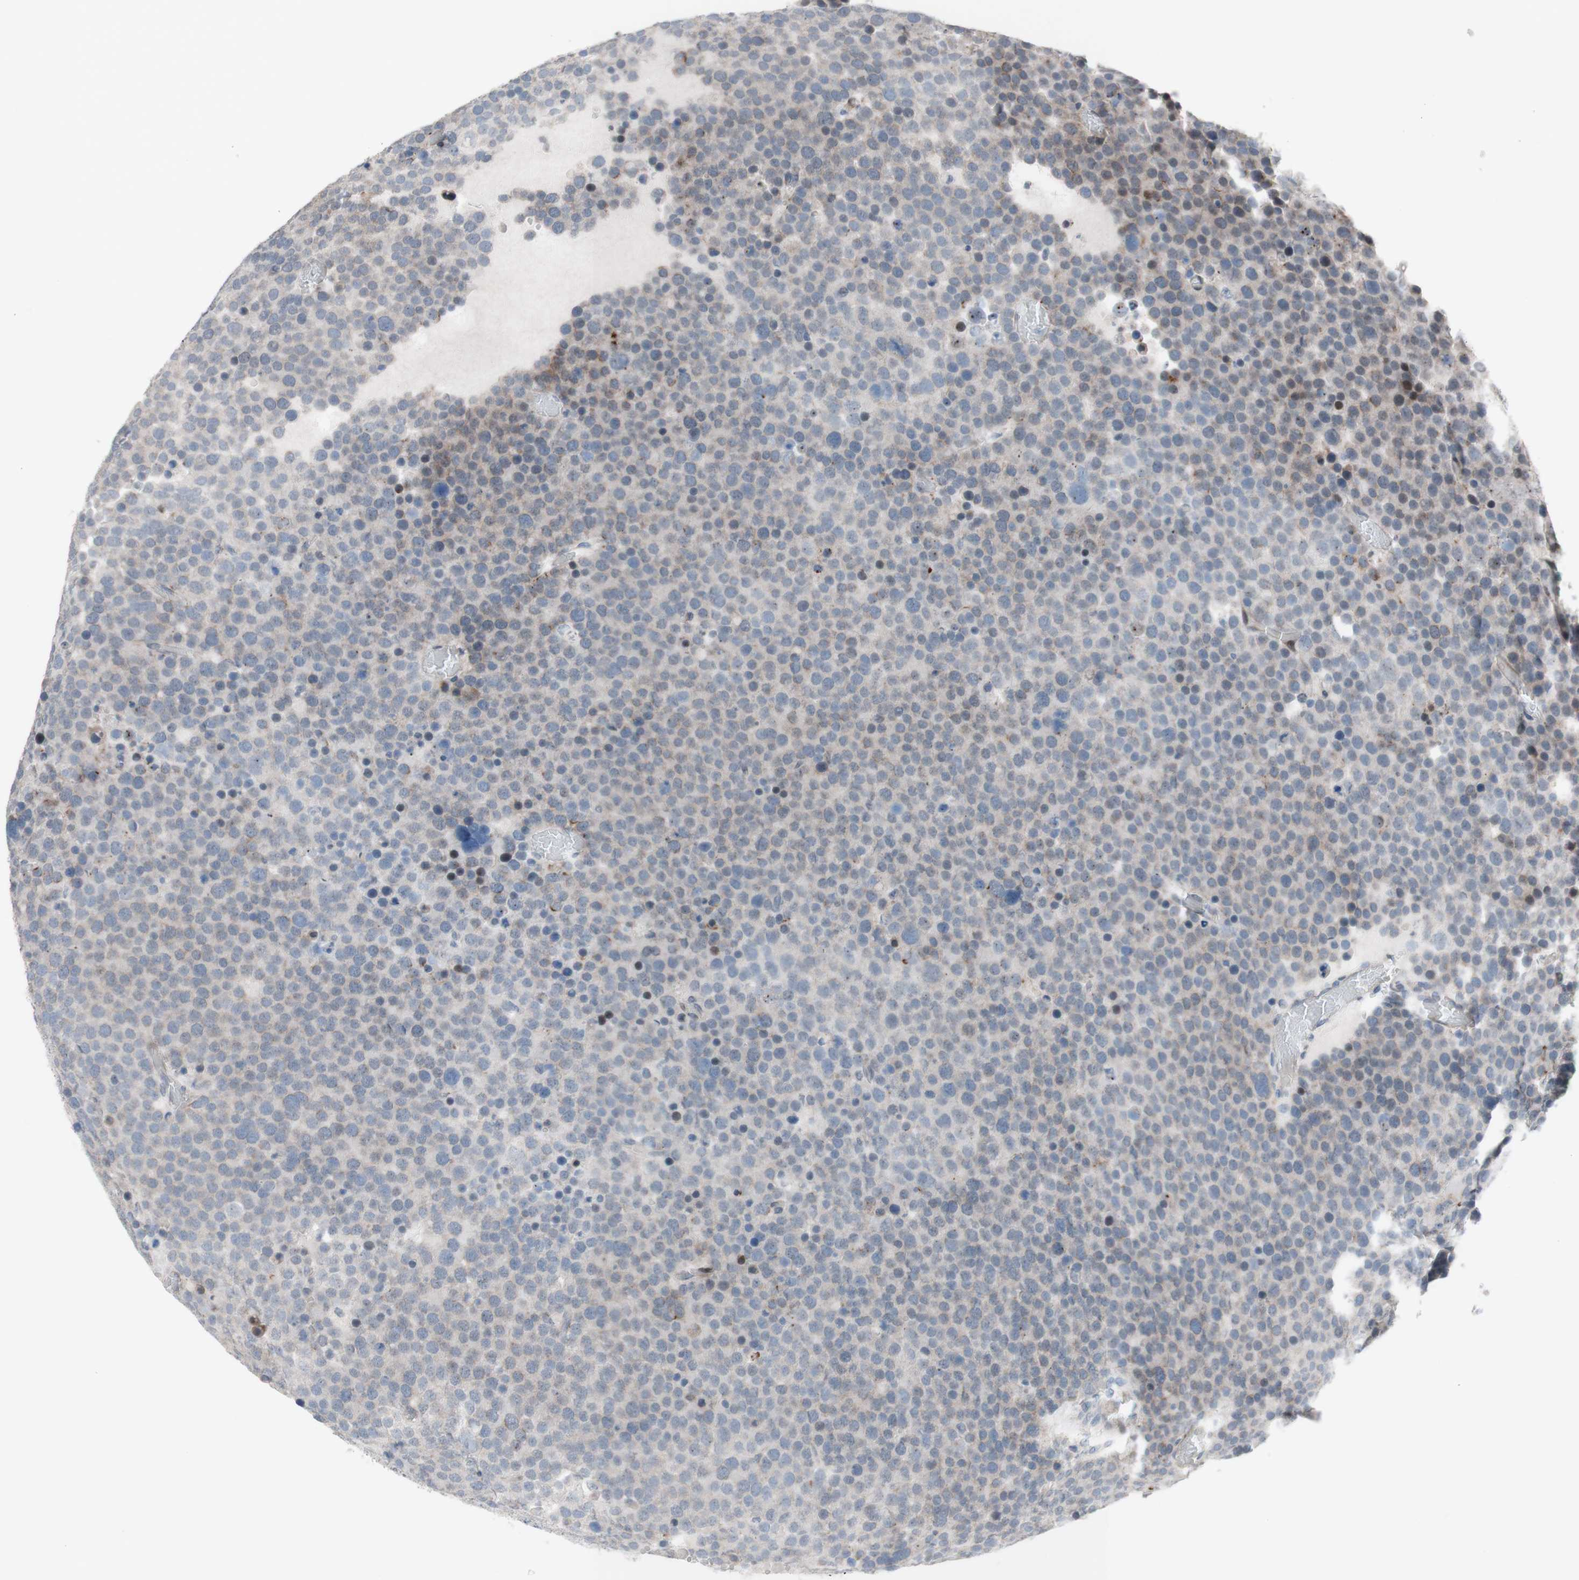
{"staining": {"intensity": "negative", "quantity": "none", "location": "none"}, "tissue": "testis cancer", "cell_type": "Tumor cells", "image_type": "cancer", "snomed": [{"axis": "morphology", "description": "Seminoma, NOS"}, {"axis": "topography", "description": "Testis"}], "caption": "High magnification brightfield microscopy of seminoma (testis) stained with DAB (3,3'-diaminobenzidine) (brown) and counterstained with hematoxylin (blue): tumor cells show no significant staining. (Immunohistochemistry, brightfield microscopy, high magnification).", "gene": "PHTF2", "patient": {"sex": "male", "age": 71}}